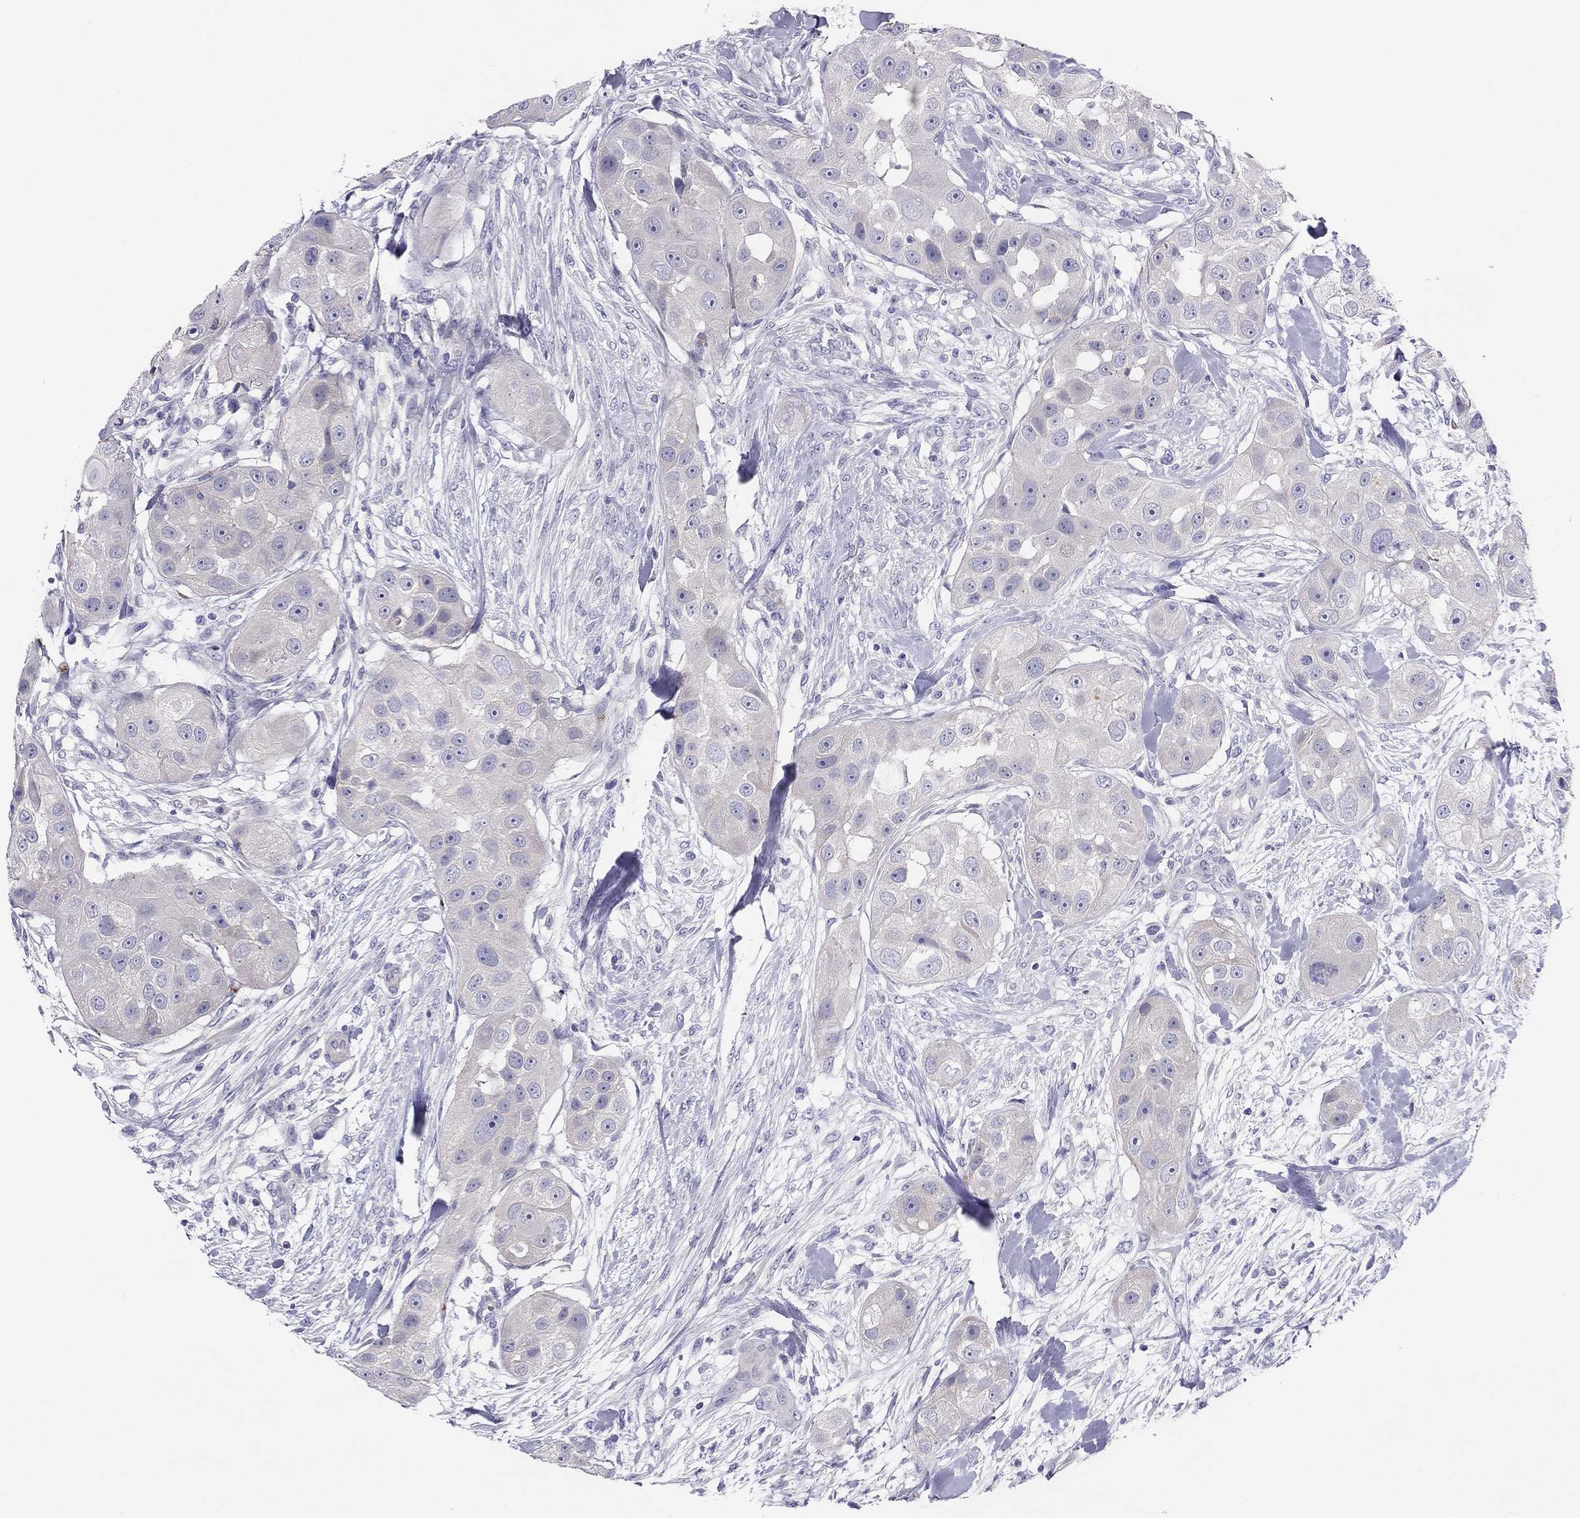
{"staining": {"intensity": "negative", "quantity": "none", "location": "none"}, "tissue": "head and neck cancer", "cell_type": "Tumor cells", "image_type": "cancer", "snomed": [{"axis": "morphology", "description": "Squamous cell carcinoma, NOS"}, {"axis": "topography", "description": "Head-Neck"}], "caption": "This is a image of IHC staining of squamous cell carcinoma (head and neck), which shows no staining in tumor cells.", "gene": "MGAT4C", "patient": {"sex": "male", "age": 51}}